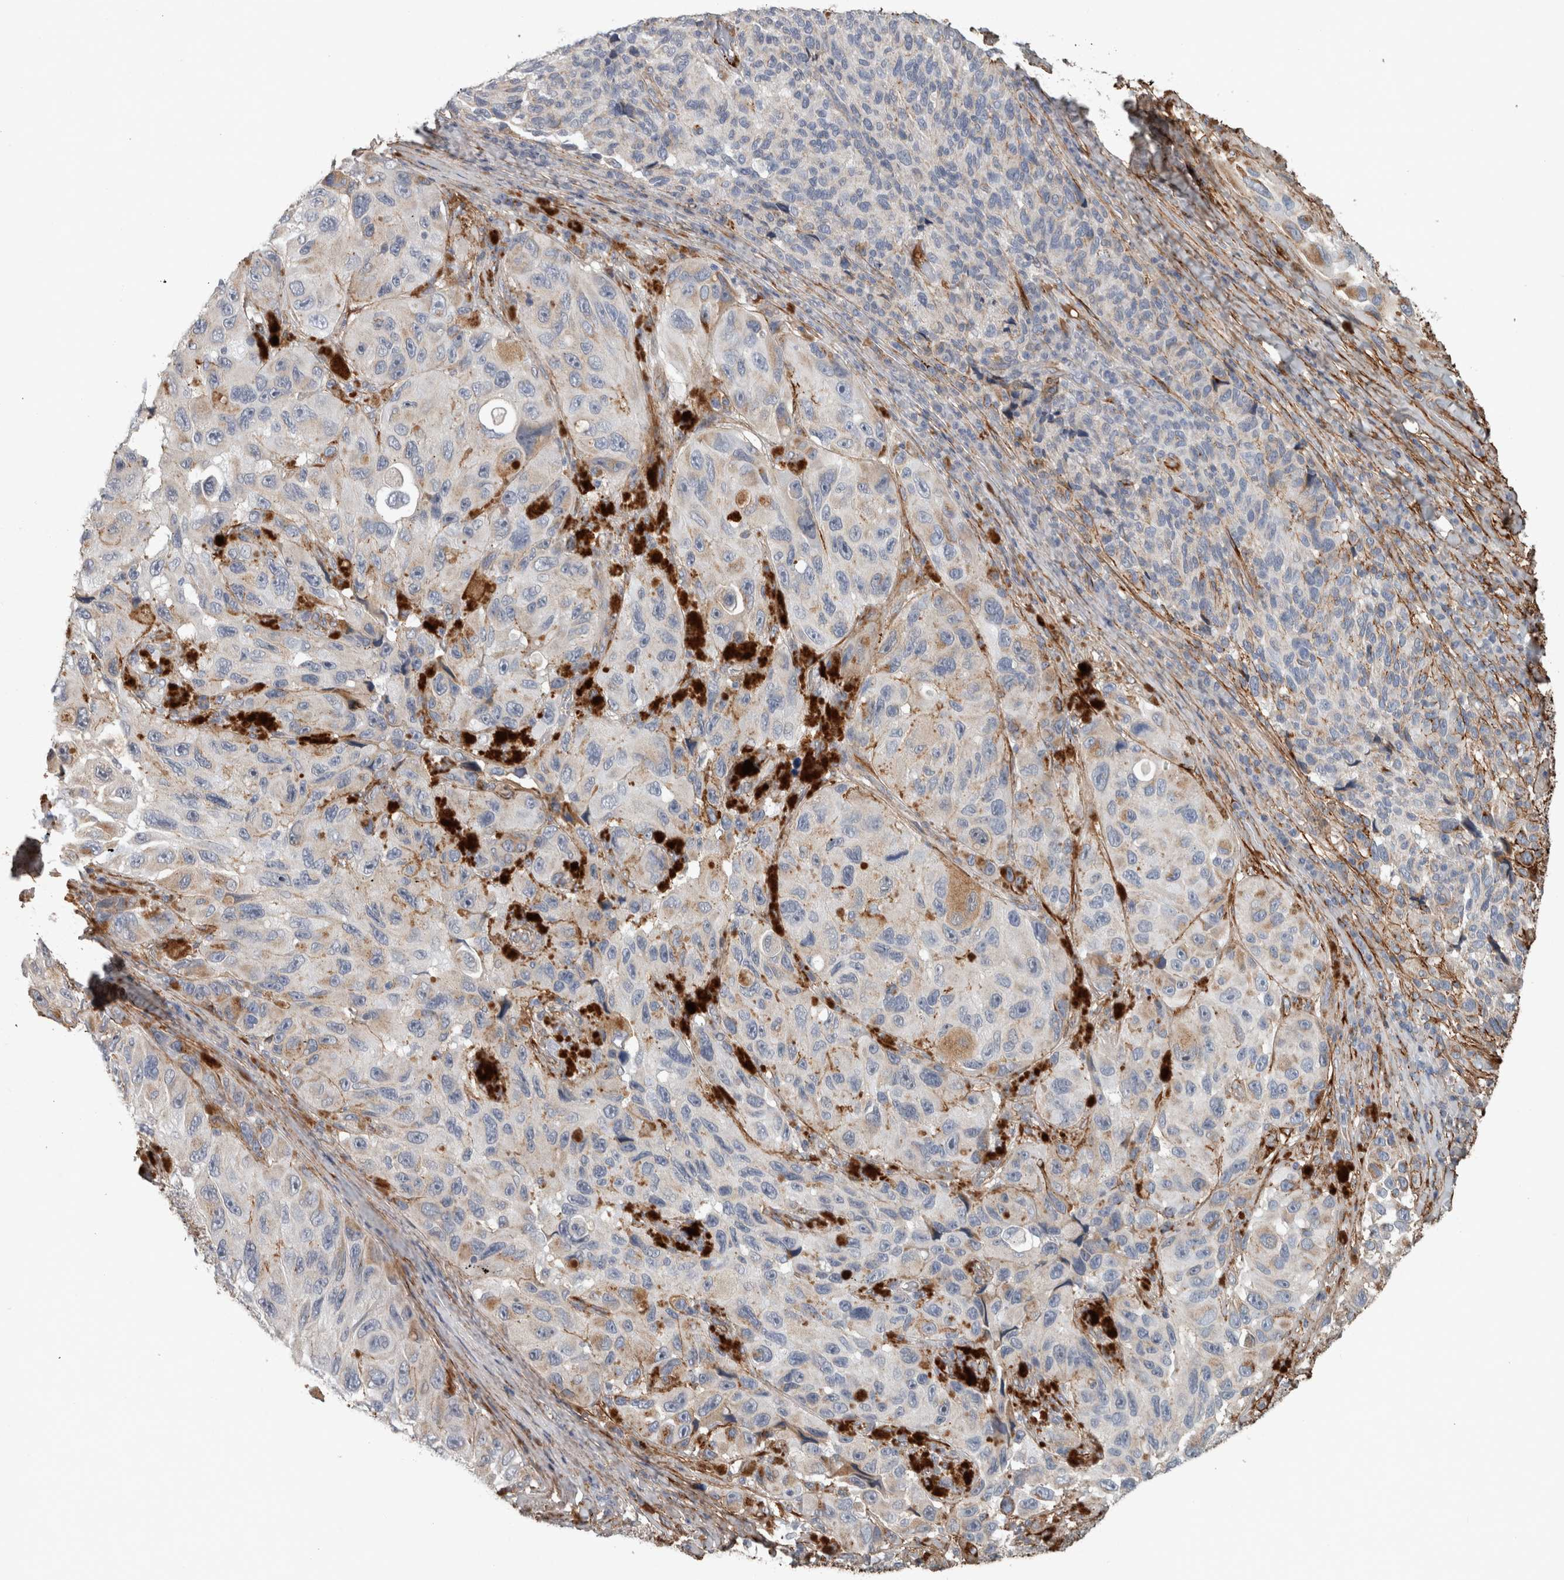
{"staining": {"intensity": "weak", "quantity": "<25%", "location": "cytoplasmic/membranous"}, "tissue": "melanoma", "cell_type": "Tumor cells", "image_type": "cancer", "snomed": [{"axis": "morphology", "description": "Malignant melanoma, NOS"}, {"axis": "topography", "description": "Skin"}], "caption": "Tumor cells are negative for protein expression in human malignant melanoma.", "gene": "FN1", "patient": {"sex": "female", "age": 73}}